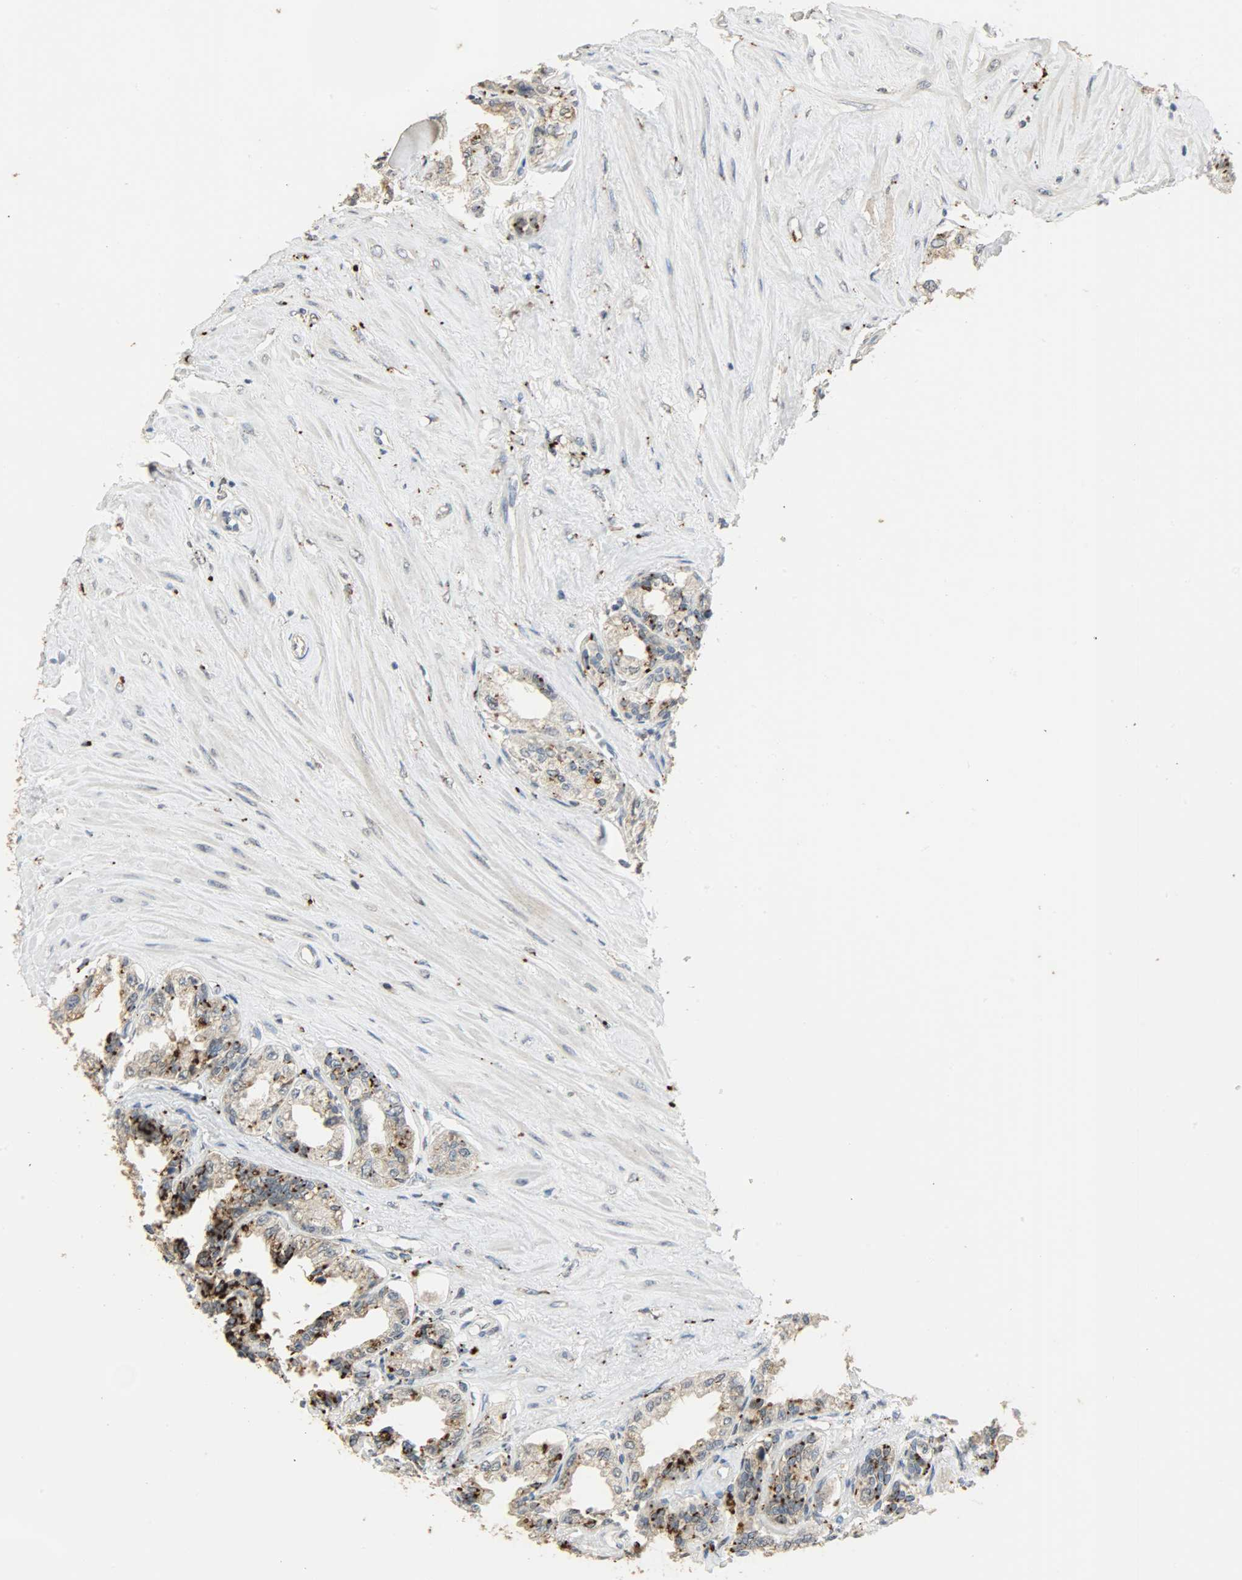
{"staining": {"intensity": "strong", "quantity": ">75%", "location": "cytoplasmic/membranous"}, "tissue": "seminal vesicle", "cell_type": "Glandular cells", "image_type": "normal", "snomed": [{"axis": "morphology", "description": "Normal tissue, NOS"}, {"axis": "morphology", "description": "Inflammation, NOS"}, {"axis": "topography", "description": "Urinary bladder"}, {"axis": "topography", "description": "Prostate"}, {"axis": "topography", "description": "Seminal veicle"}], "caption": "Glandular cells display high levels of strong cytoplasmic/membranous staining in approximately >75% of cells in normal human seminal vesicle.", "gene": "GIT2", "patient": {"sex": "male", "age": 82}}